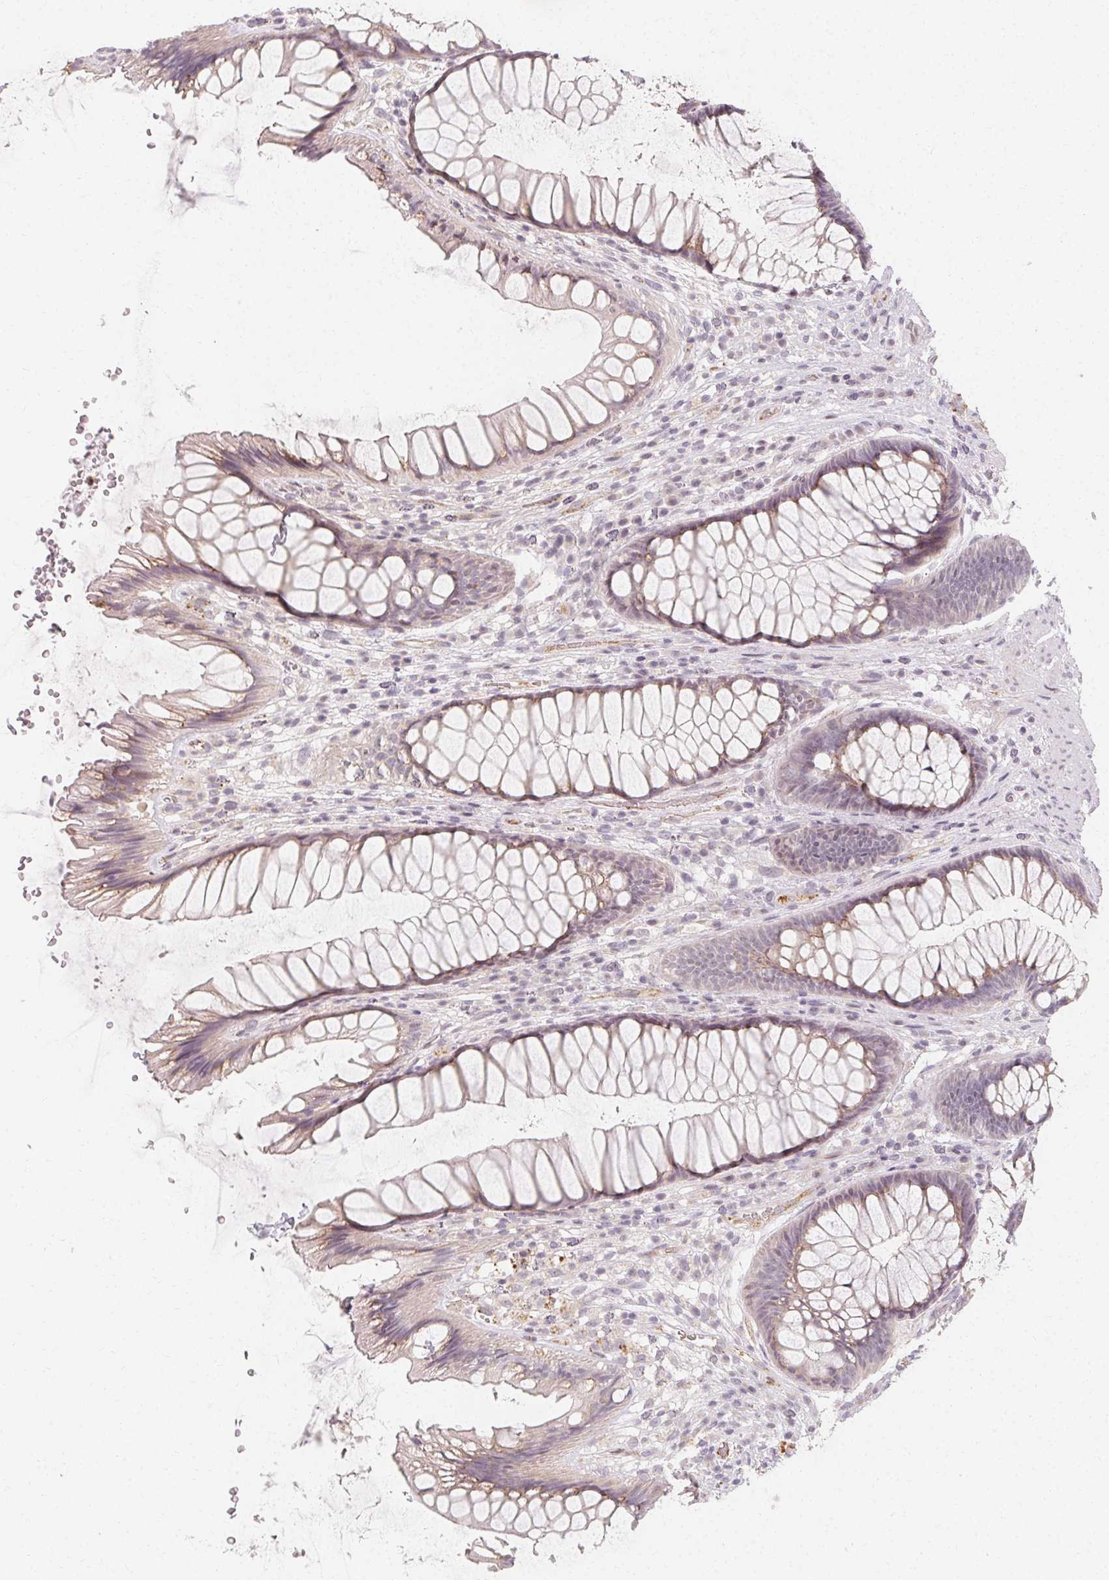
{"staining": {"intensity": "weak", "quantity": "25%-75%", "location": "cytoplasmic/membranous"}, "tissue": "rectum", "cell_type": "Glandular cells", "image_type": "normal", "snomed": [{"axis": "morphology", "description": "Normal tissue, NOS"}, {"axis": "topography", "description": "Rectum"}], "caption": "The photomicrograph demonstrates staining of unremarkable rectum, revealing weak cytoplasmic/membranous protein expression (brown color) within glandular cells.", "gene": "CLCNKA", "patient": {"sex": "male", "age": 53}}